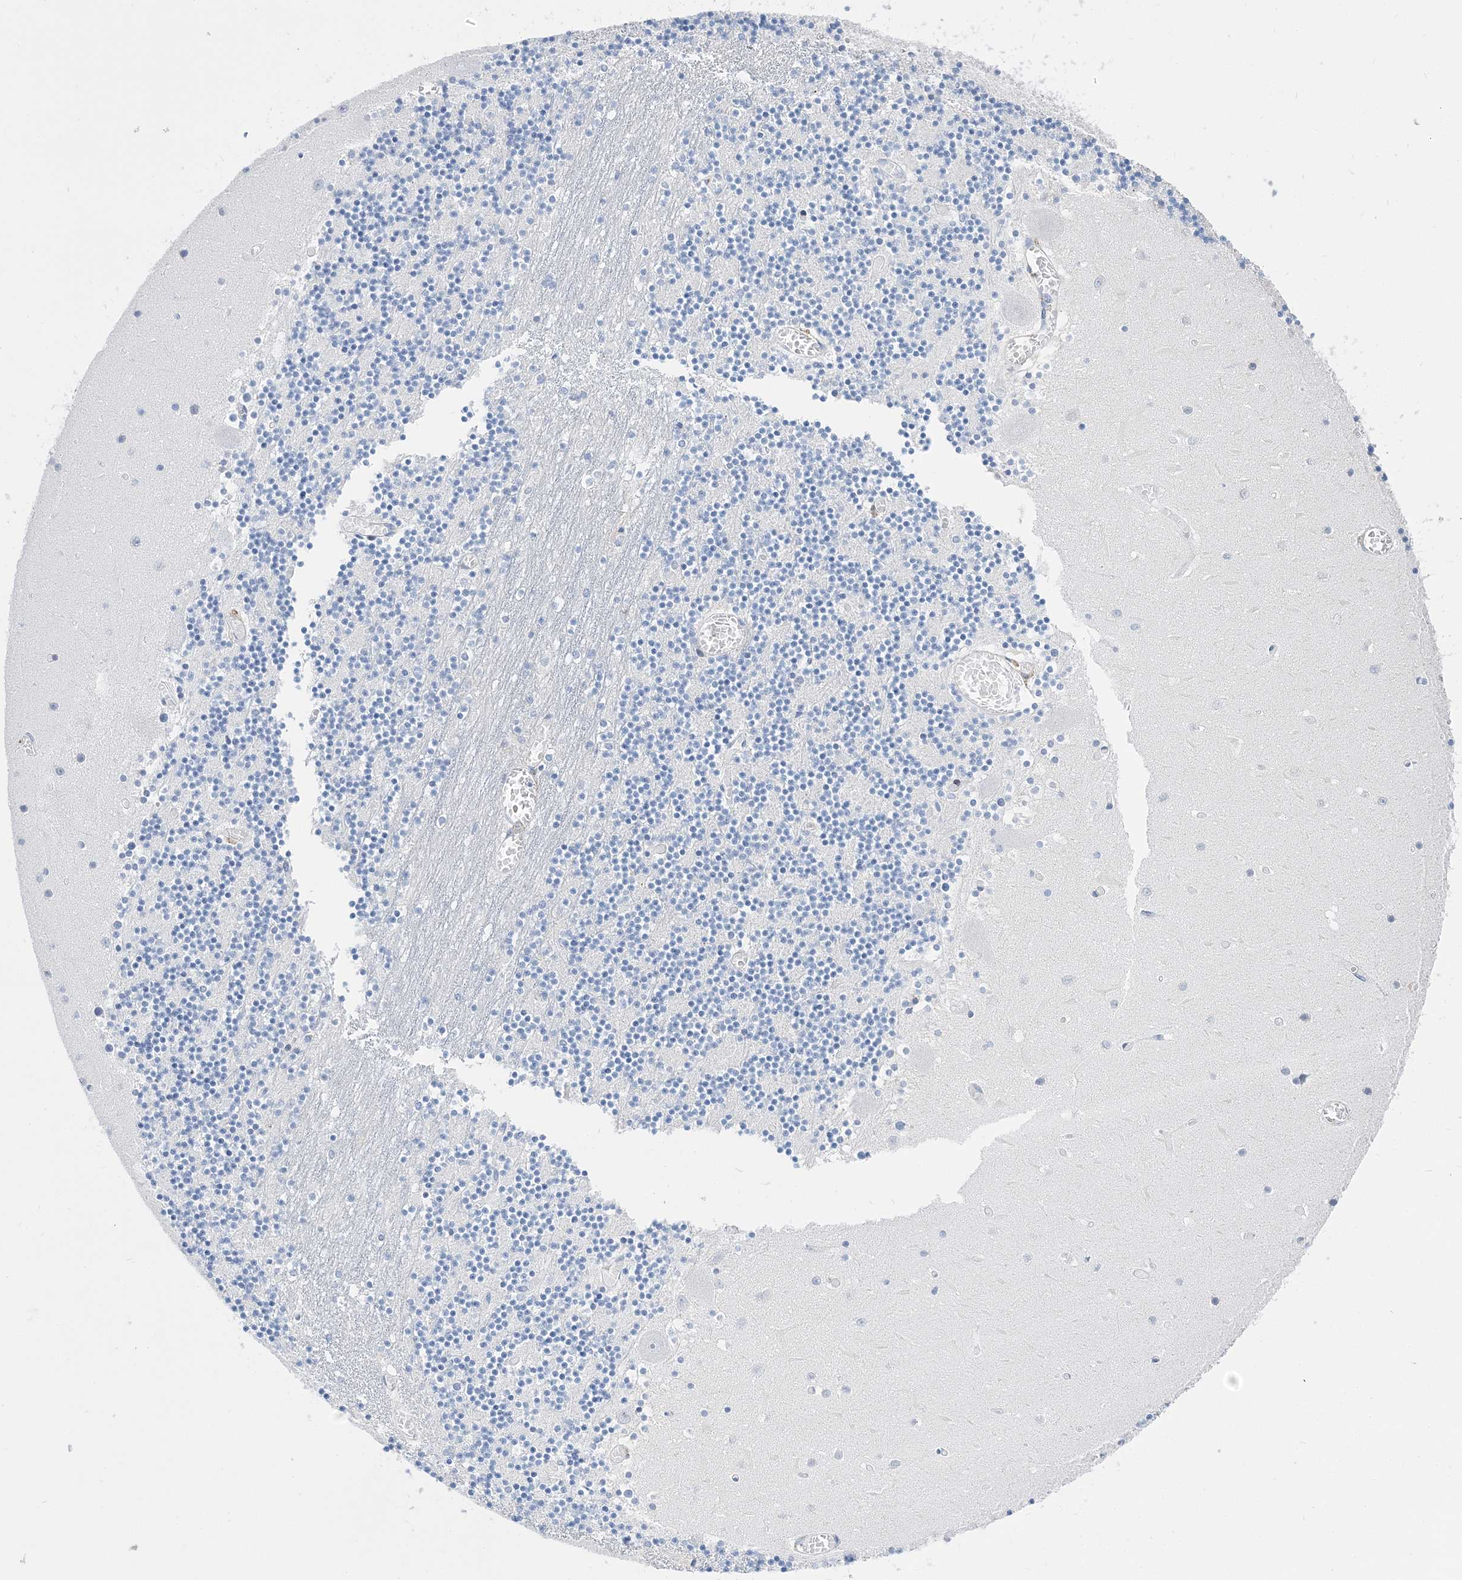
{"staining": {"intensity": "negative", "quantity": "none", "location": "none"}, "tissue": "cerebellum", "cell_type": "Cells in granular layer", "image_type": "normal", "snomed": [{"axis": "morphology", "description": "Normal tissue, NOS"}, {"axis": "topography", "description": "Cerebellum"}], "caption": "Micrograph shows no protein positivity in cells in granular layer of unremarkable cerebellum. (Immunohistochemistry, brightfield microscopy, high magnification).", "gene": "TSPYL6", "patient": {"sex": "female", "age": 28}}